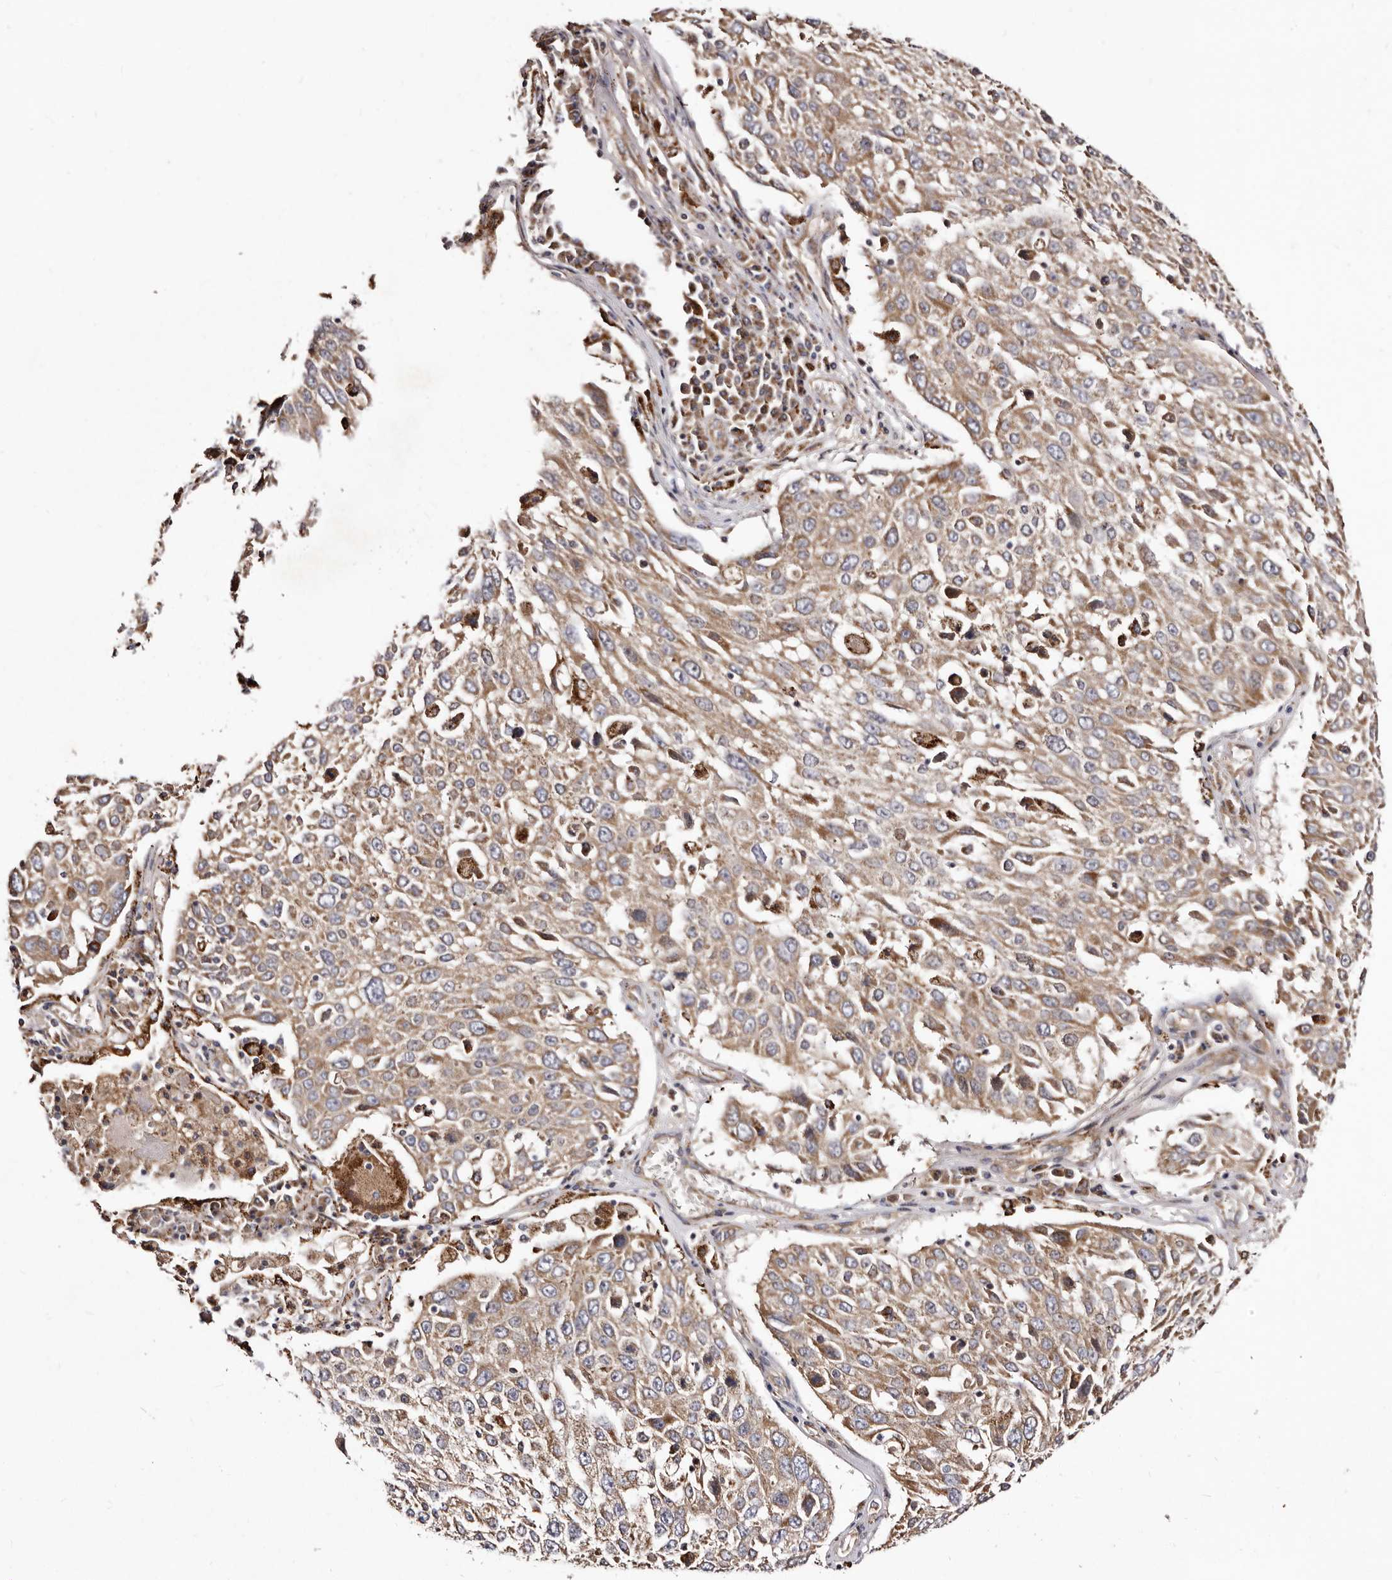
{"staining": {"intensity": "moderate", "quantity": ">75%", "location": "cytoplasmic/membranous"}, "tissue": "lung cancer", "cell_type": "Tumor cells", "image_type": "cancer", "snomed": [{"axis": "morphology", "description": "Squamous cell carcinoma, NOS"}, {"axis": "topography", "description": "Lung"}], "caption": "Immunohistochemical staining of human lung squamous cell carcinoma displays medium levels of moderate cytoplasmic/membranous protein positivity in approximately >75% of tumor cells. (DAB (3,3'-diaminobenzidine) IHC, brown staining for protein, blue staining for nuclei).", "gene": "LUZP1", "patient": {"sex": "male", "age": 65}}